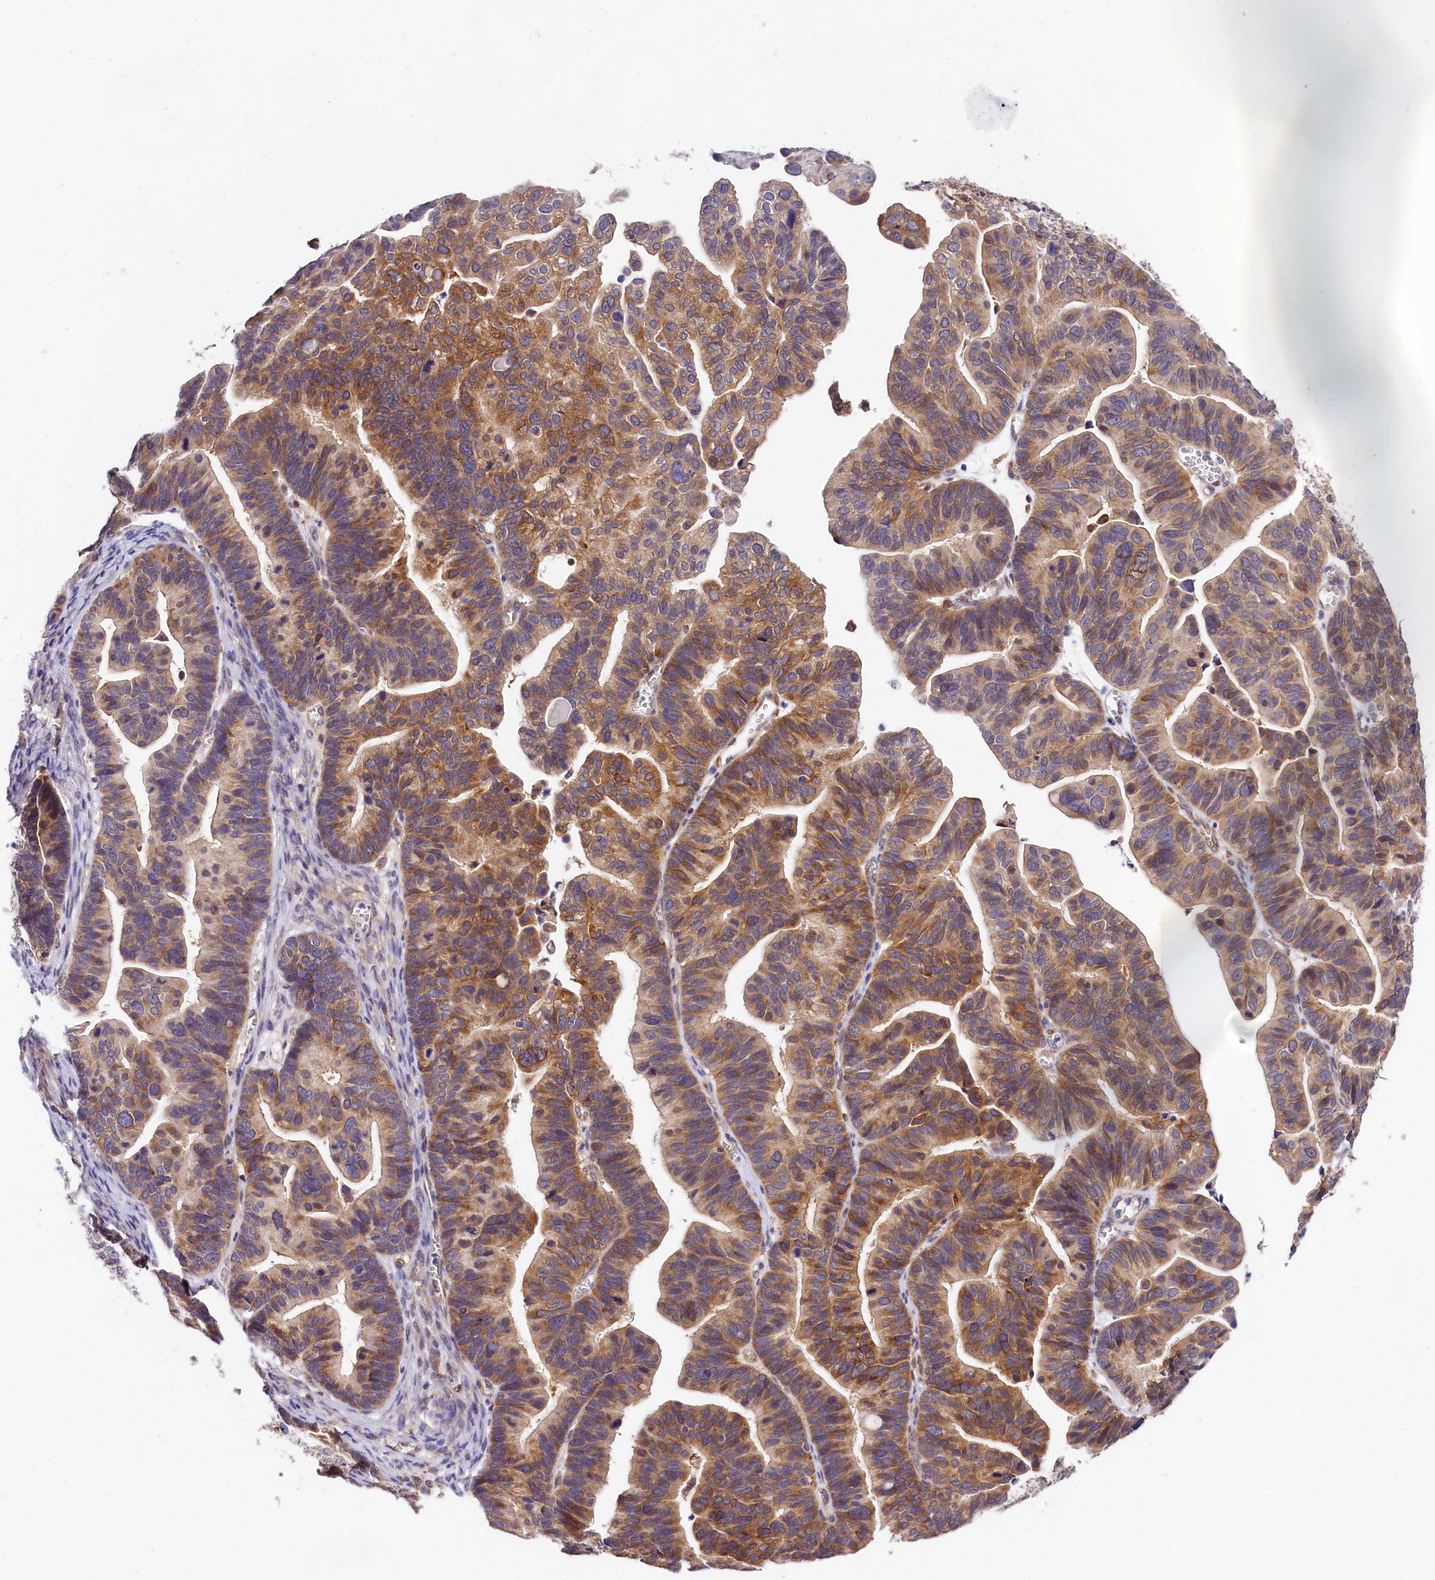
{"staining": {"intensity": "moderate", "quantity": "25%-75%", "location": "cytoplasmic/membranous"}, "tissue": "ovarian cancer", "cell_type": "Tumor cells", "image_type": "cancer", "snomed": [{"axis": "morphology", "description": "Cystadenocarcinoma, serous, NOS"}, {"axis": "topography", "description": "Ovary"}], "caption": "Immunohistochemistry photomicrograph of human ovarian cancer stained for a protein (brown), which demonstrates medium levels of moderate cytoplasmic/membranous positivity in approximately 25%-75% of tumor cells.", "gene": "OAS3", "patient": {"sex": "female", "age": 56}}